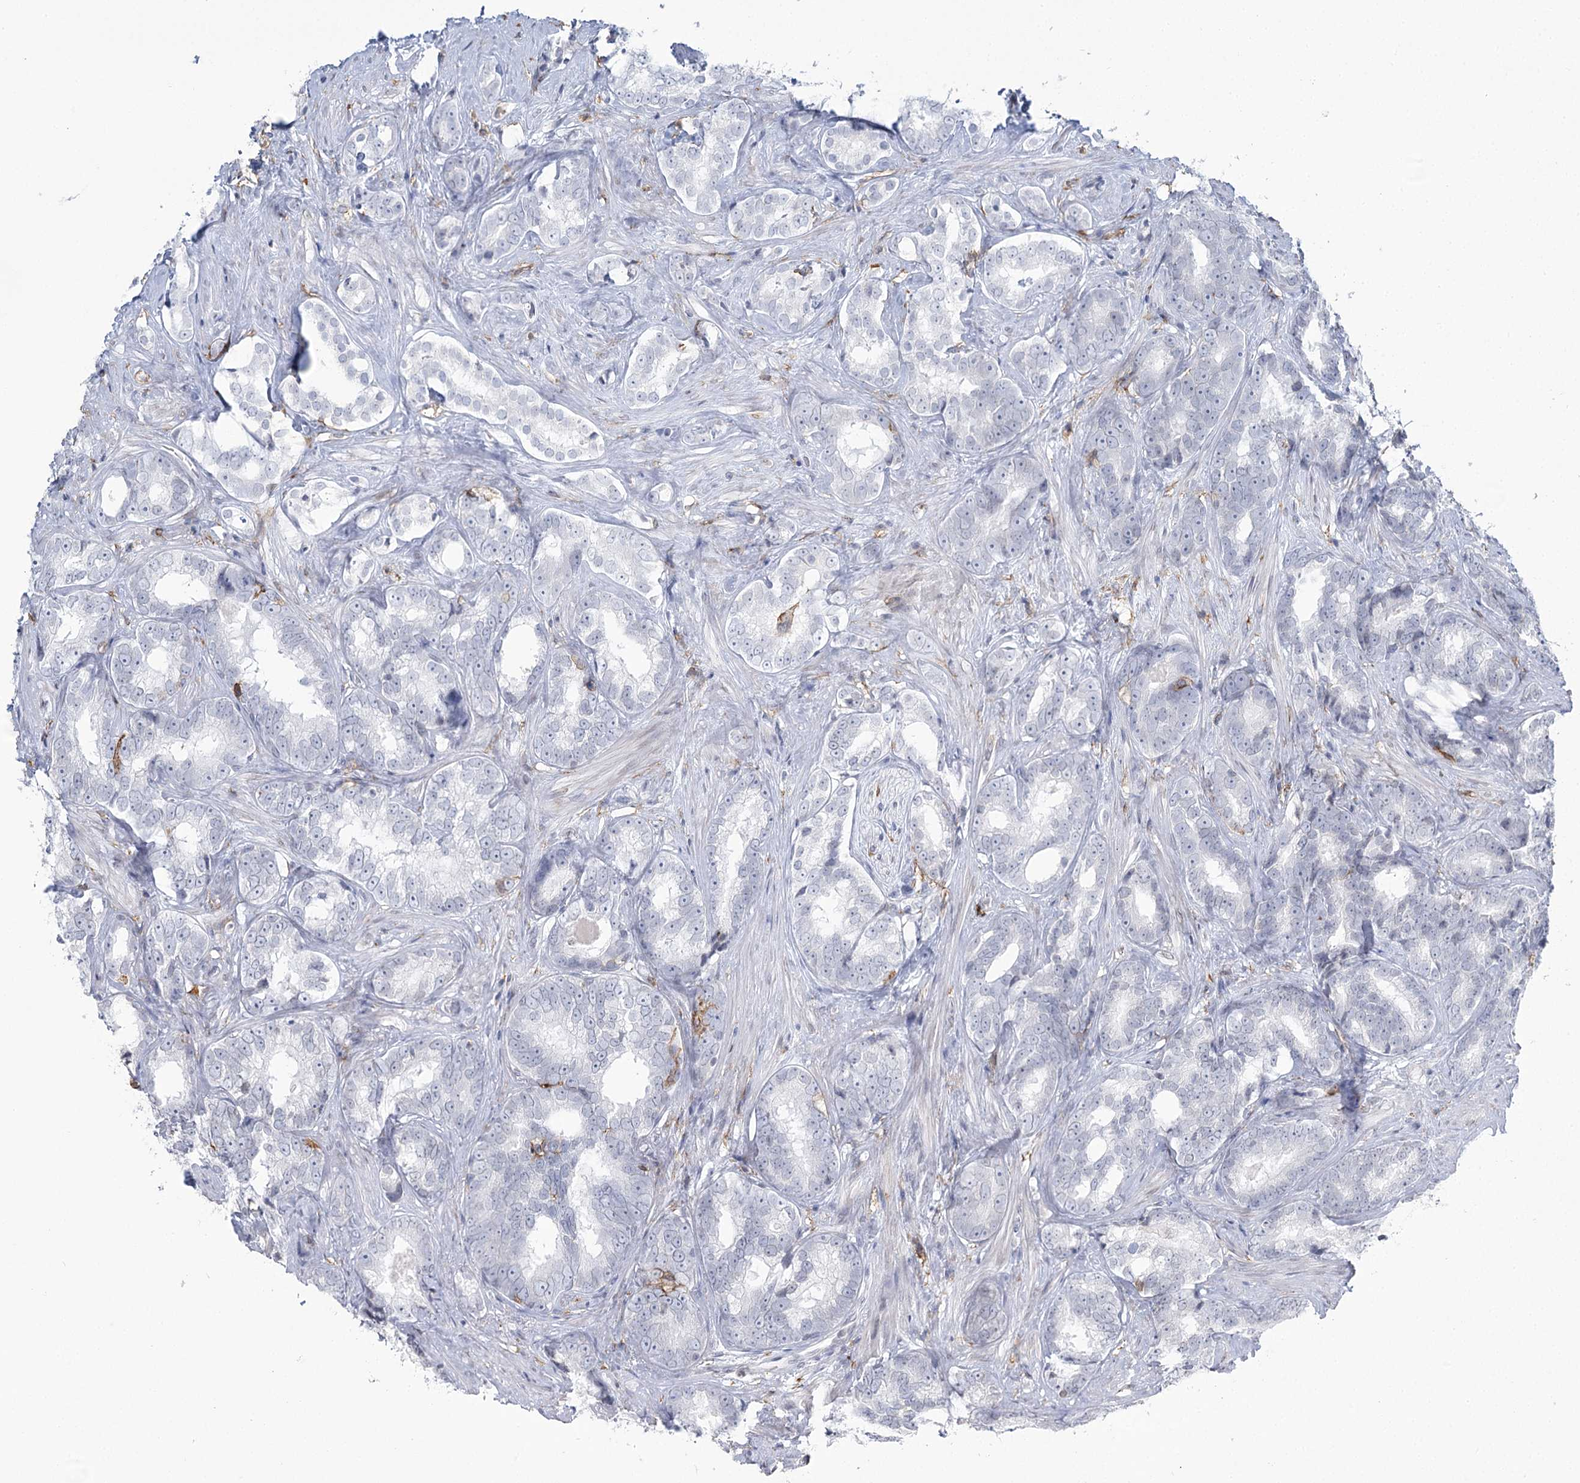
{"staining": {"intensity": "negative", "quantity": "none", "location": "none"}, "tissue": "prostate cancer", "cell_type": "Tumor cells", "image_type": "cancer", "snomed": [{"axis": "morphology", "description": "Adenocarcinoma, High grade"}, {"axis": "topography", "description": "Prostate"}], "caption": "Photomicrograph shows no protein expression in tumor cells of adenocarcinoma (high-grade) (prostate) tissue.", "gene": "C11orf1", "patient": {"sex": "male", "age": 66}}